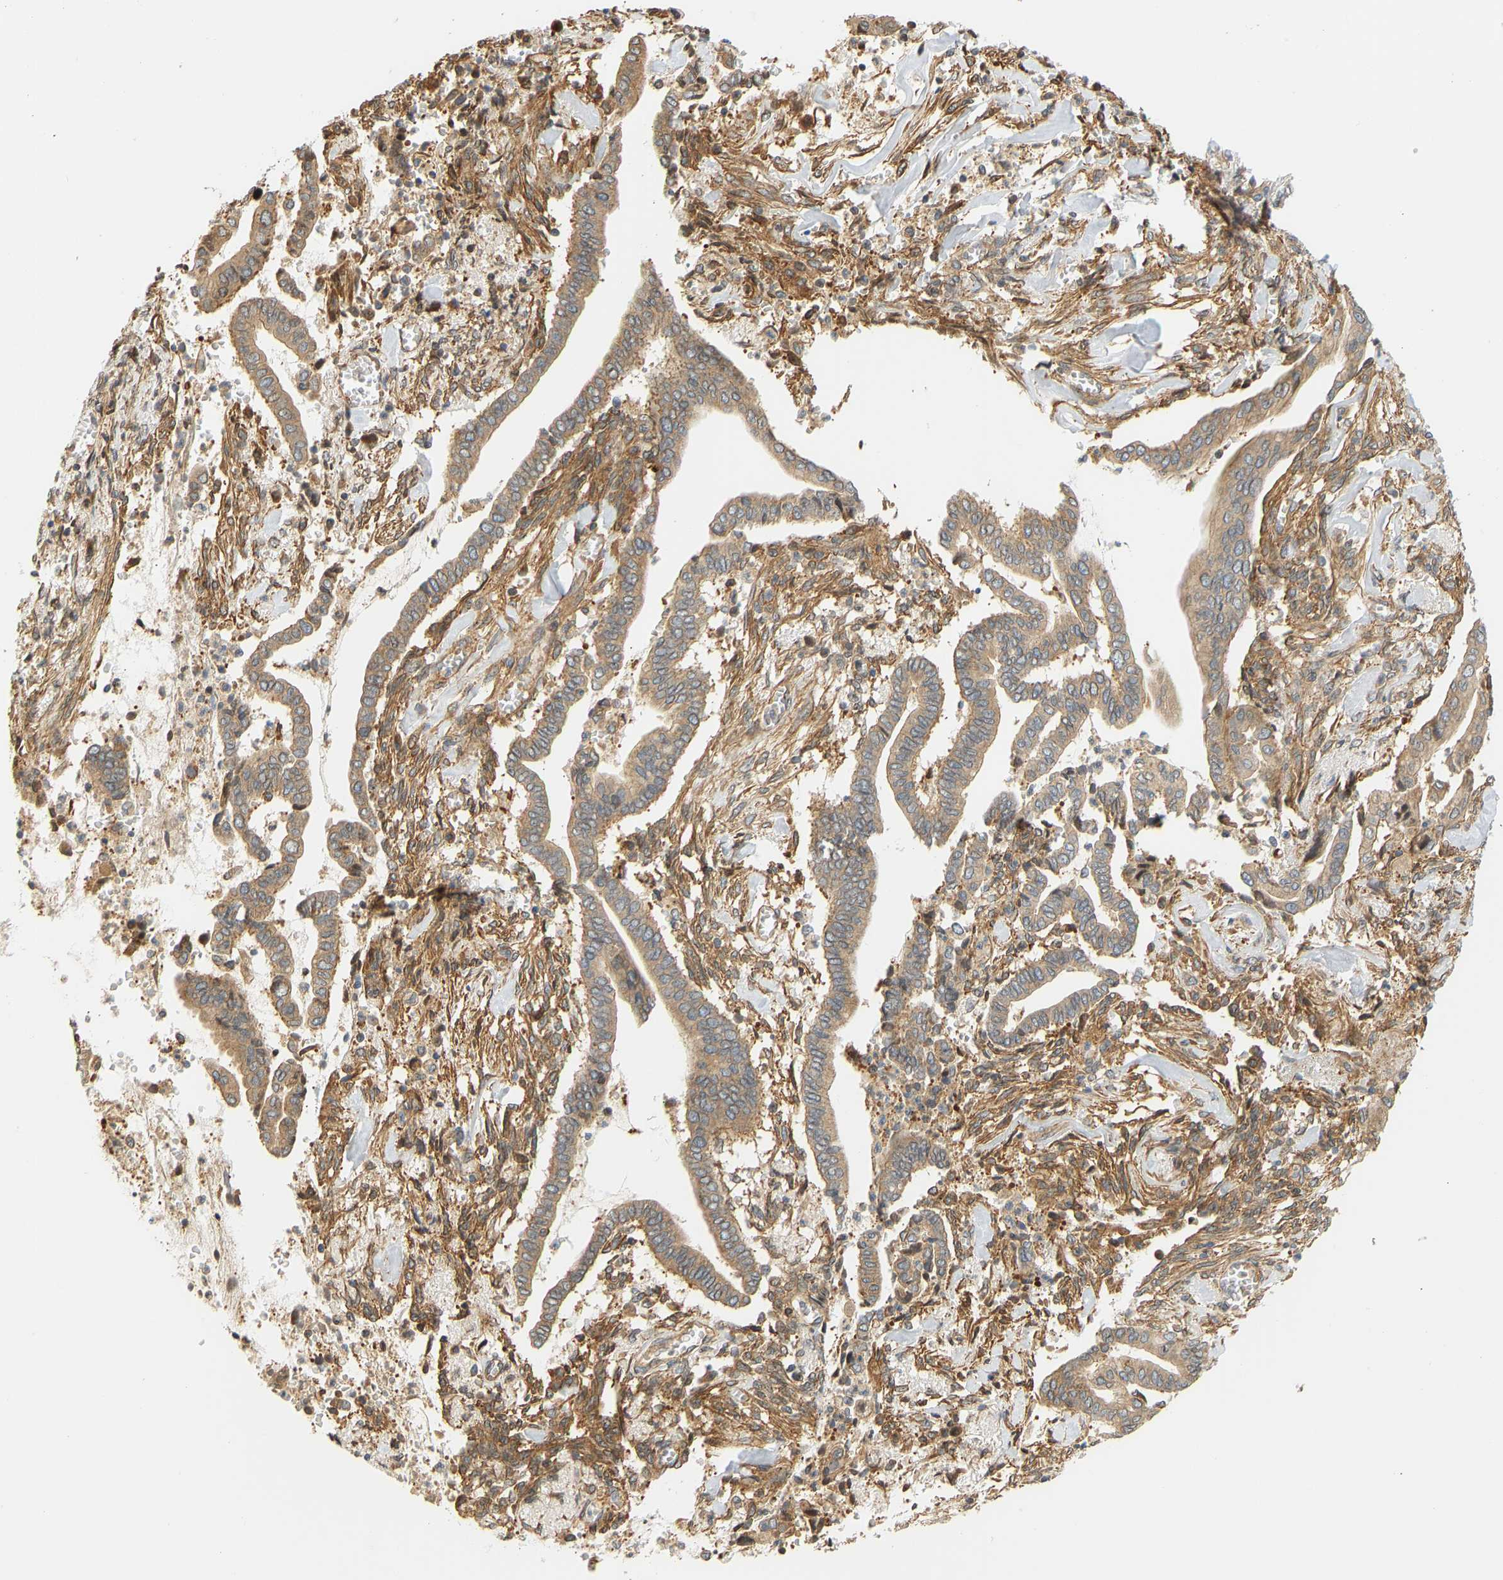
{"staining": {"intensity": "weak", "quantity": ">75%", "location": "cytoplasmic/membranous"}, "tissue": "cervical cancer", "cell_type": "Tumor cells", "image_type": "cancer", "snomed": [{"axis": "morphology", "description": "Adenocarcinoma, NOS"}, {"axis": "topography", "description": "Cervix"}], "caption": "The micrograph displays immunohistochemical staining of adenocarcinoma (cervical). There is weak cytoplasmic/membranous staining is seen in approximately >75% of tumor cells.", "gene": "CEP57", "patient": {"sex": "female", "age": 44}}